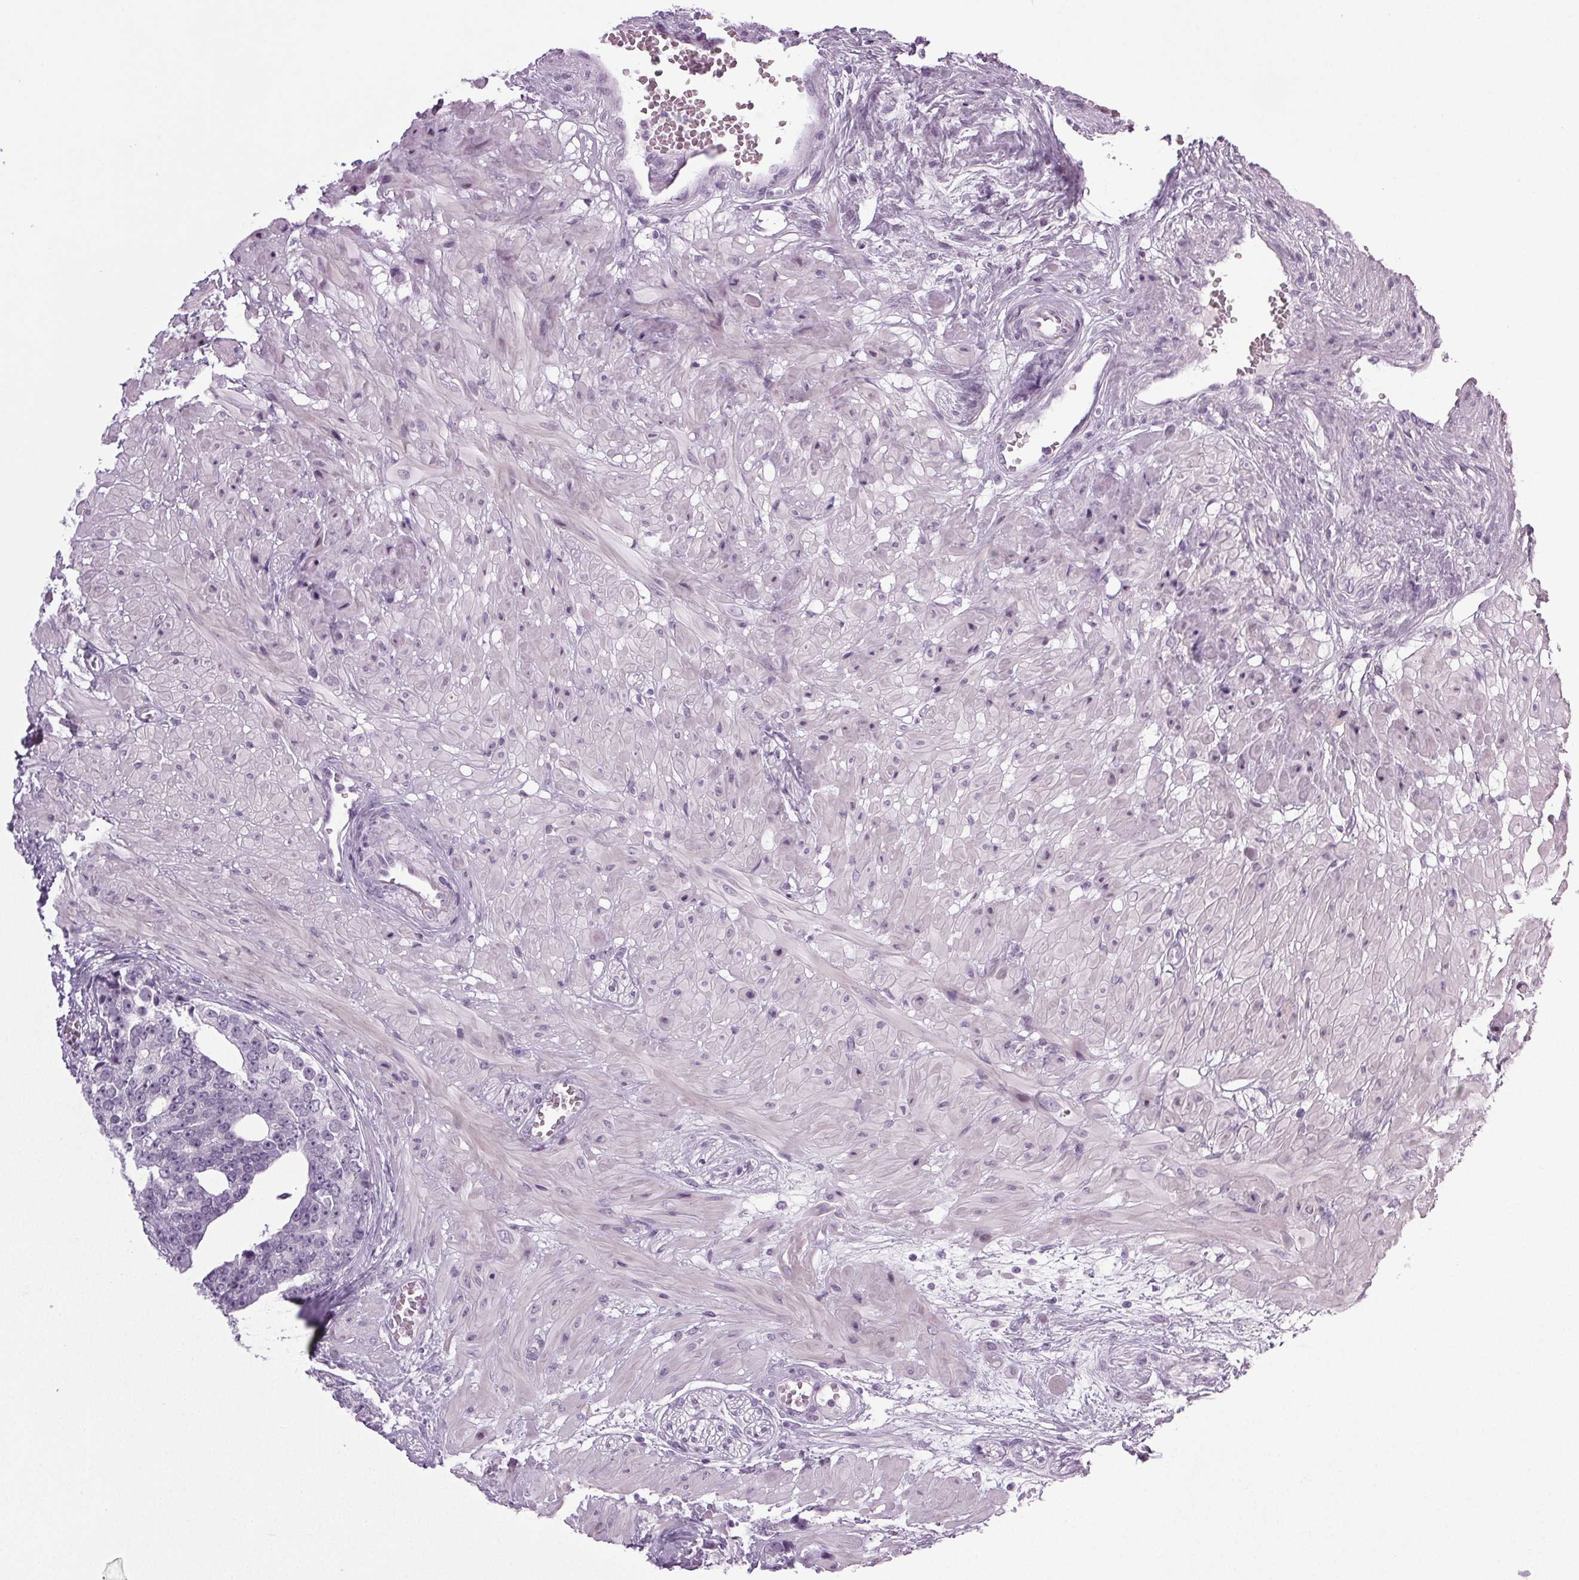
{"staining": {"intensity": "negative", "quantity": "none", "location": "none"}, "tissue": "prostate cancer", "cell_type": "Tumor cells", "image_type": "cancer", "snomed": [{"axis": "morphology", "description": "Adenocarcinoma, High grade"}, {"axis": "topography", "description": "Prostate"}], "caption": "Immunohistochemistry micrograph of neoplastic tissue: prostate cancer (high-grade adenocarcinoma) stained with DAB (3,3'-diaminobenzidine) reveals no significant protein staining in tumor cells.", "gene": "IGF2BP1", "patient": {"sex": "male", "age": 71}}